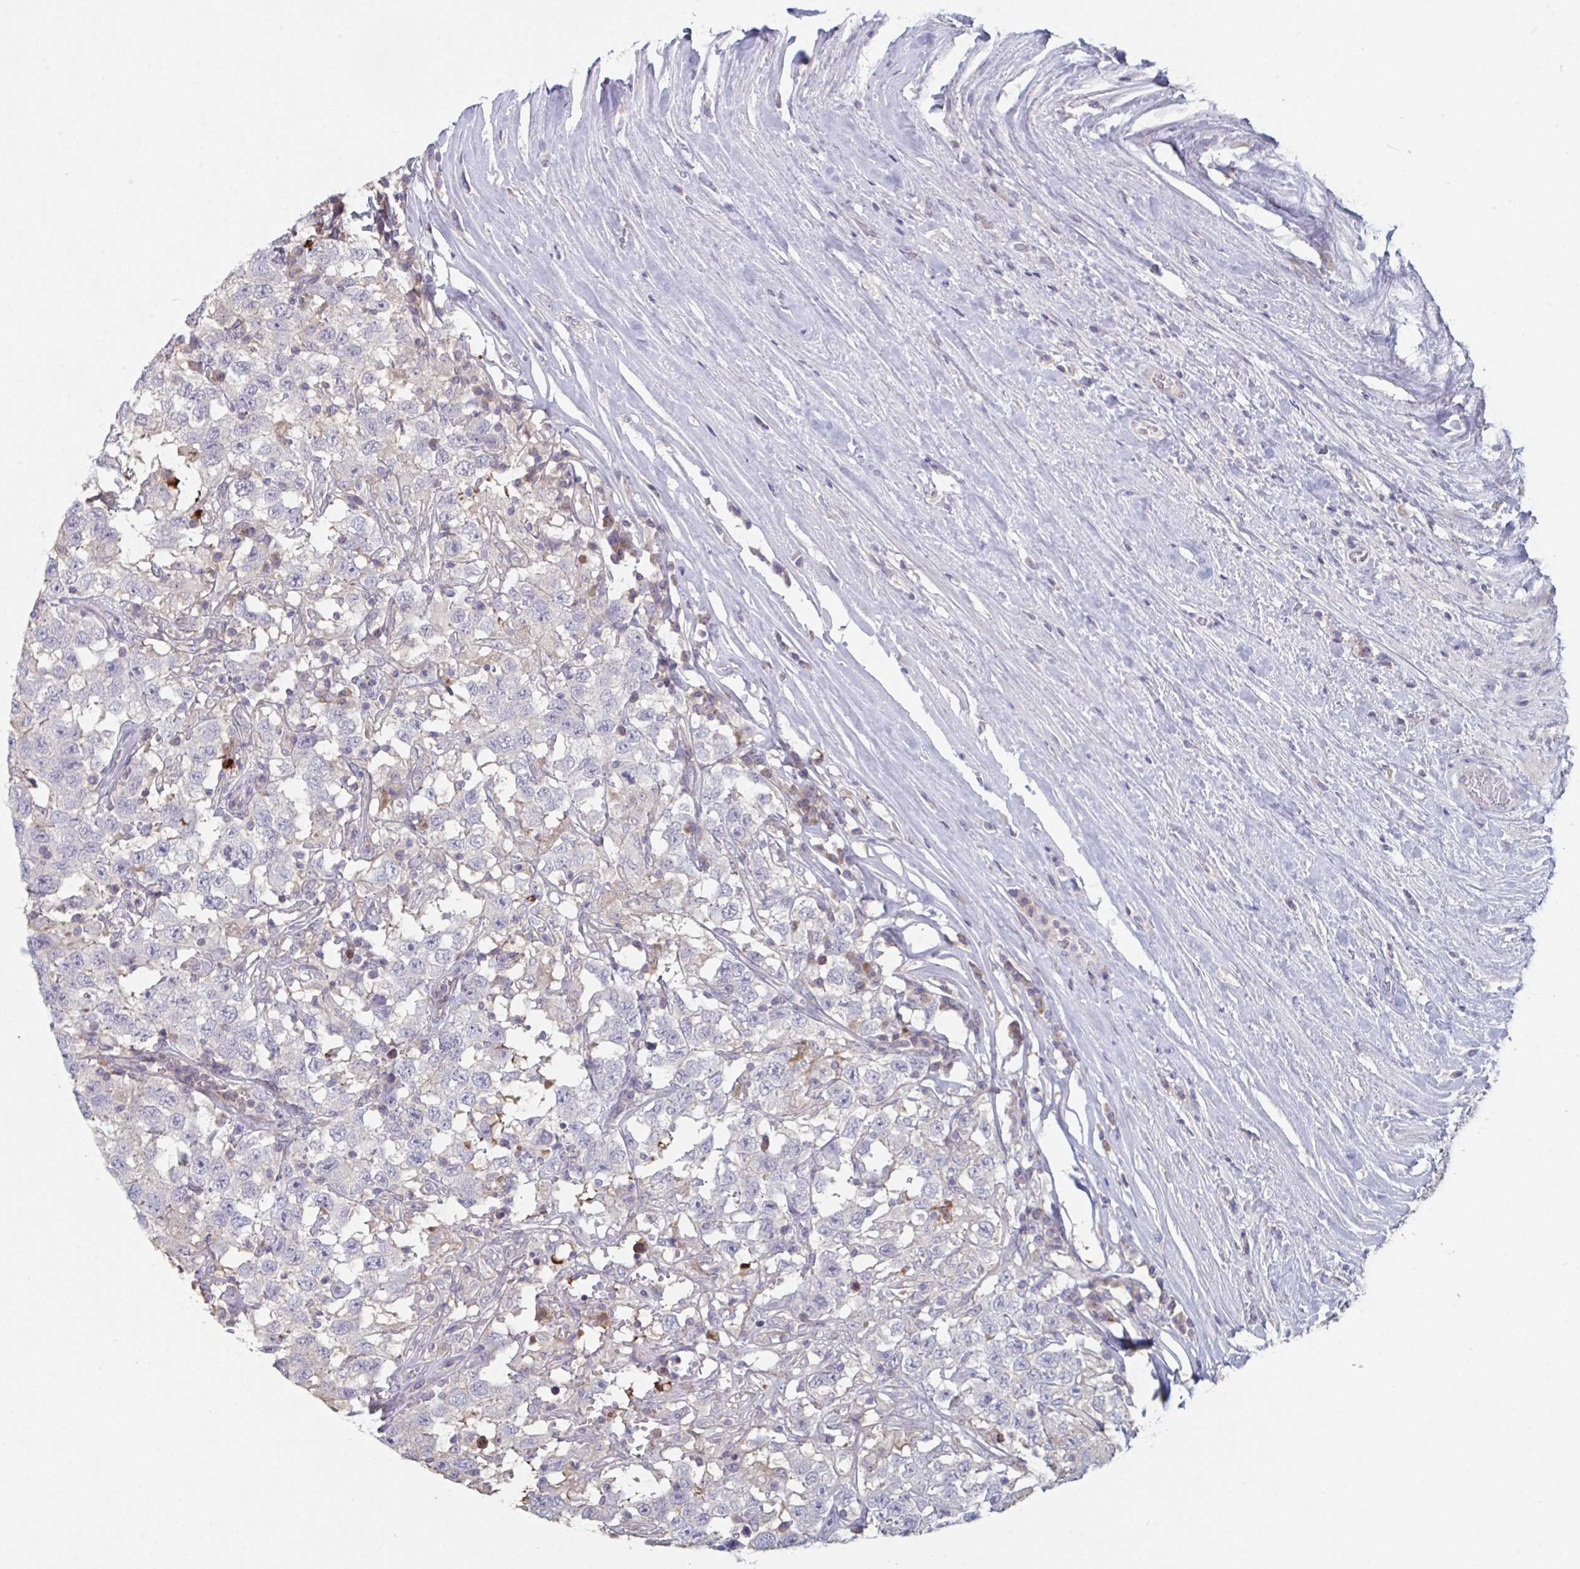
{"staining": {"intensity": "negative", "quantity": "none", "location": "none"}, "tissue": "testis cancer", "cell_type": "Tumor cells", "image_type": "cancer", "snomed": [{"axis": "morphology", "description": "Seminoma, NOS"}, {"axis": "topography", "description": "Testis"}], "caption": "Immunohistochemical staining of human testis cancer displays no significant staining in tumor cells. (DAB immunohistochemistry, high magnification).", "gene": "STK26", "patient": {"sex": "male", "age": 41}}